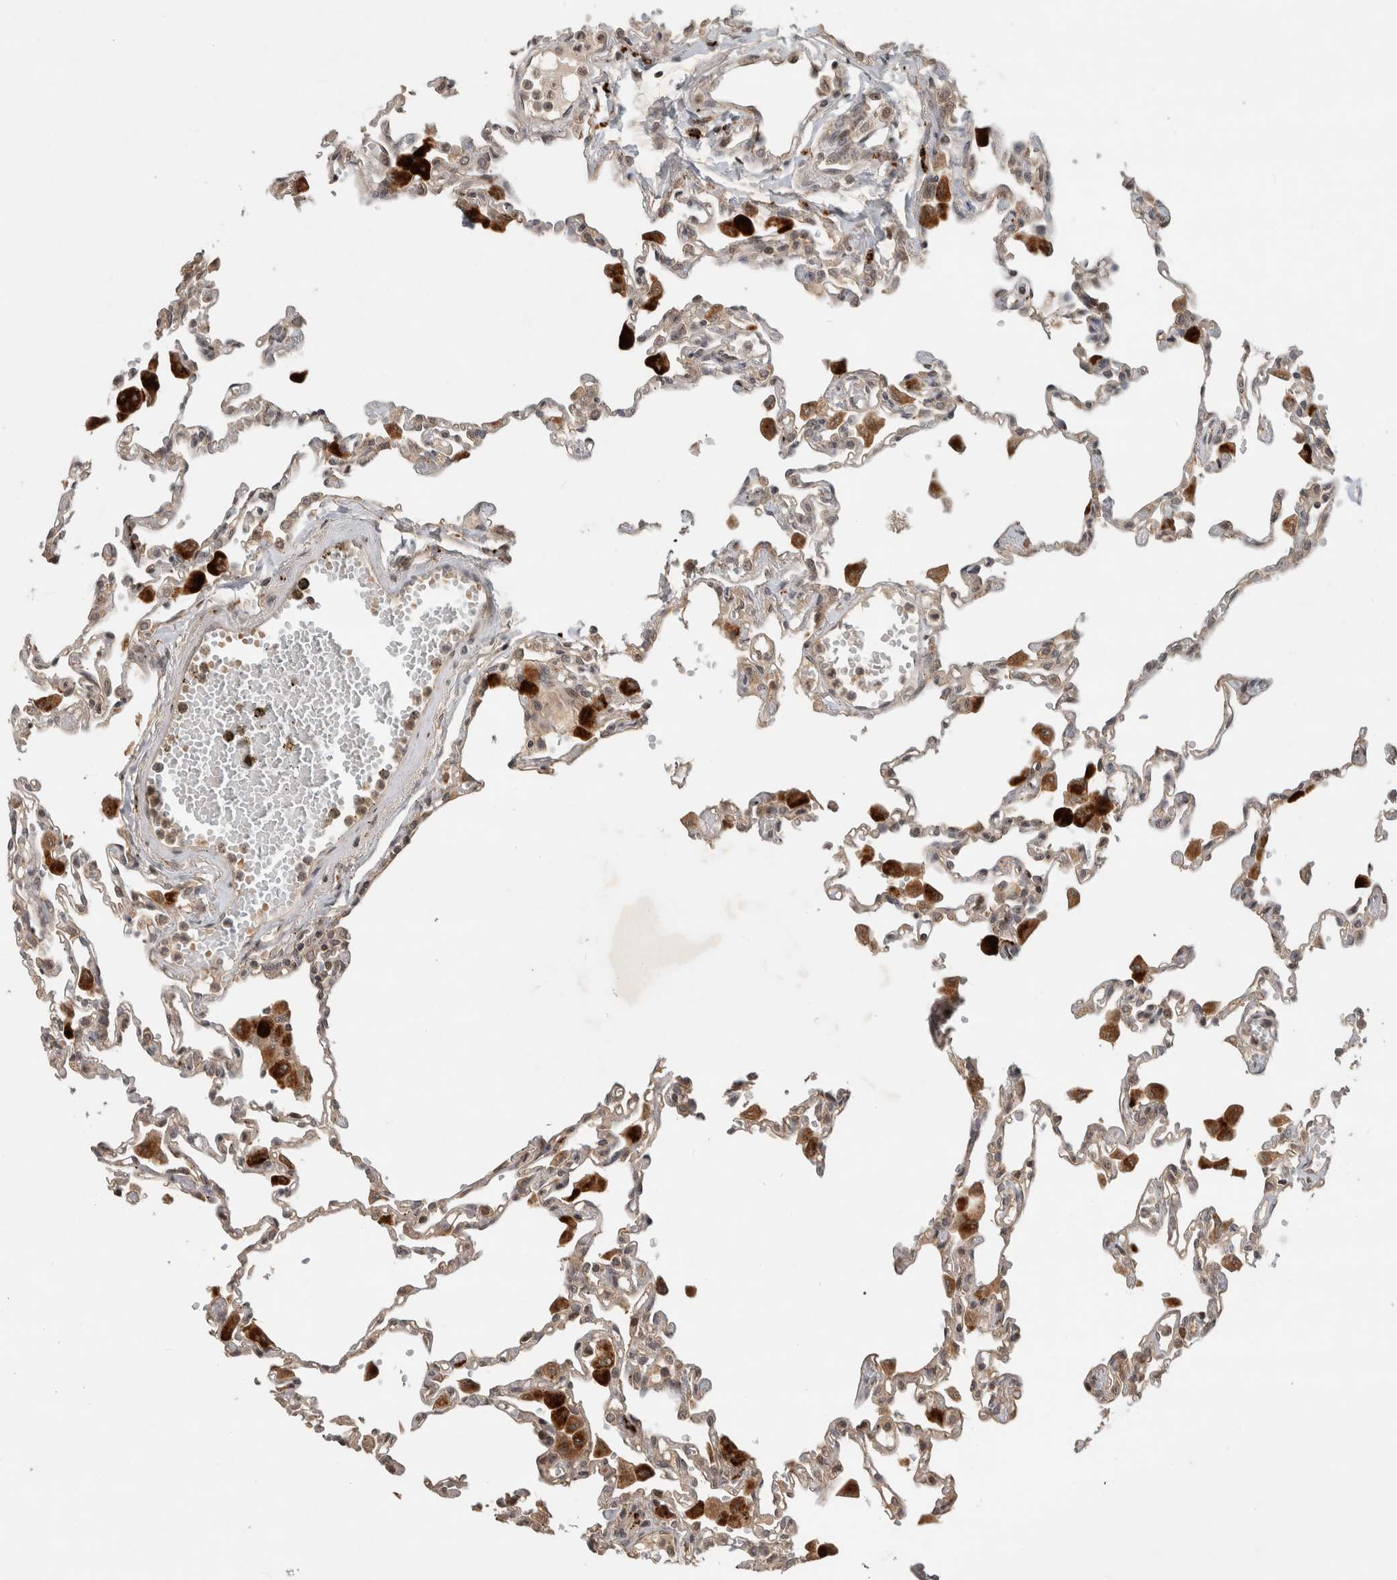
{"staining": {"intensity": "weak", "quantity": ">75%", "location": "cytoplasmic/membranous"}, "tissue": "lung", "cell_type": "Alveolar cells", "image_type": "normal", "snomed": [{"axis": "morphology", "description": "Normal tissue, NOS"}, {"axis": "topography", "description": "Bronchus"}, {"axis": "topography", "description": "Lung"}], "caption": "The histopathology image displays staining of normal lung, revealing weak cytoplasmic/membranous protein positivity (brown color) within alveolar cells. The staining was performed using DAB, with brown indicating positive protein expression. Nuclei are stained blue with hematoxylin.", "gene": "PITPNC1", "patient": {"sex": "female", "age": 49}}